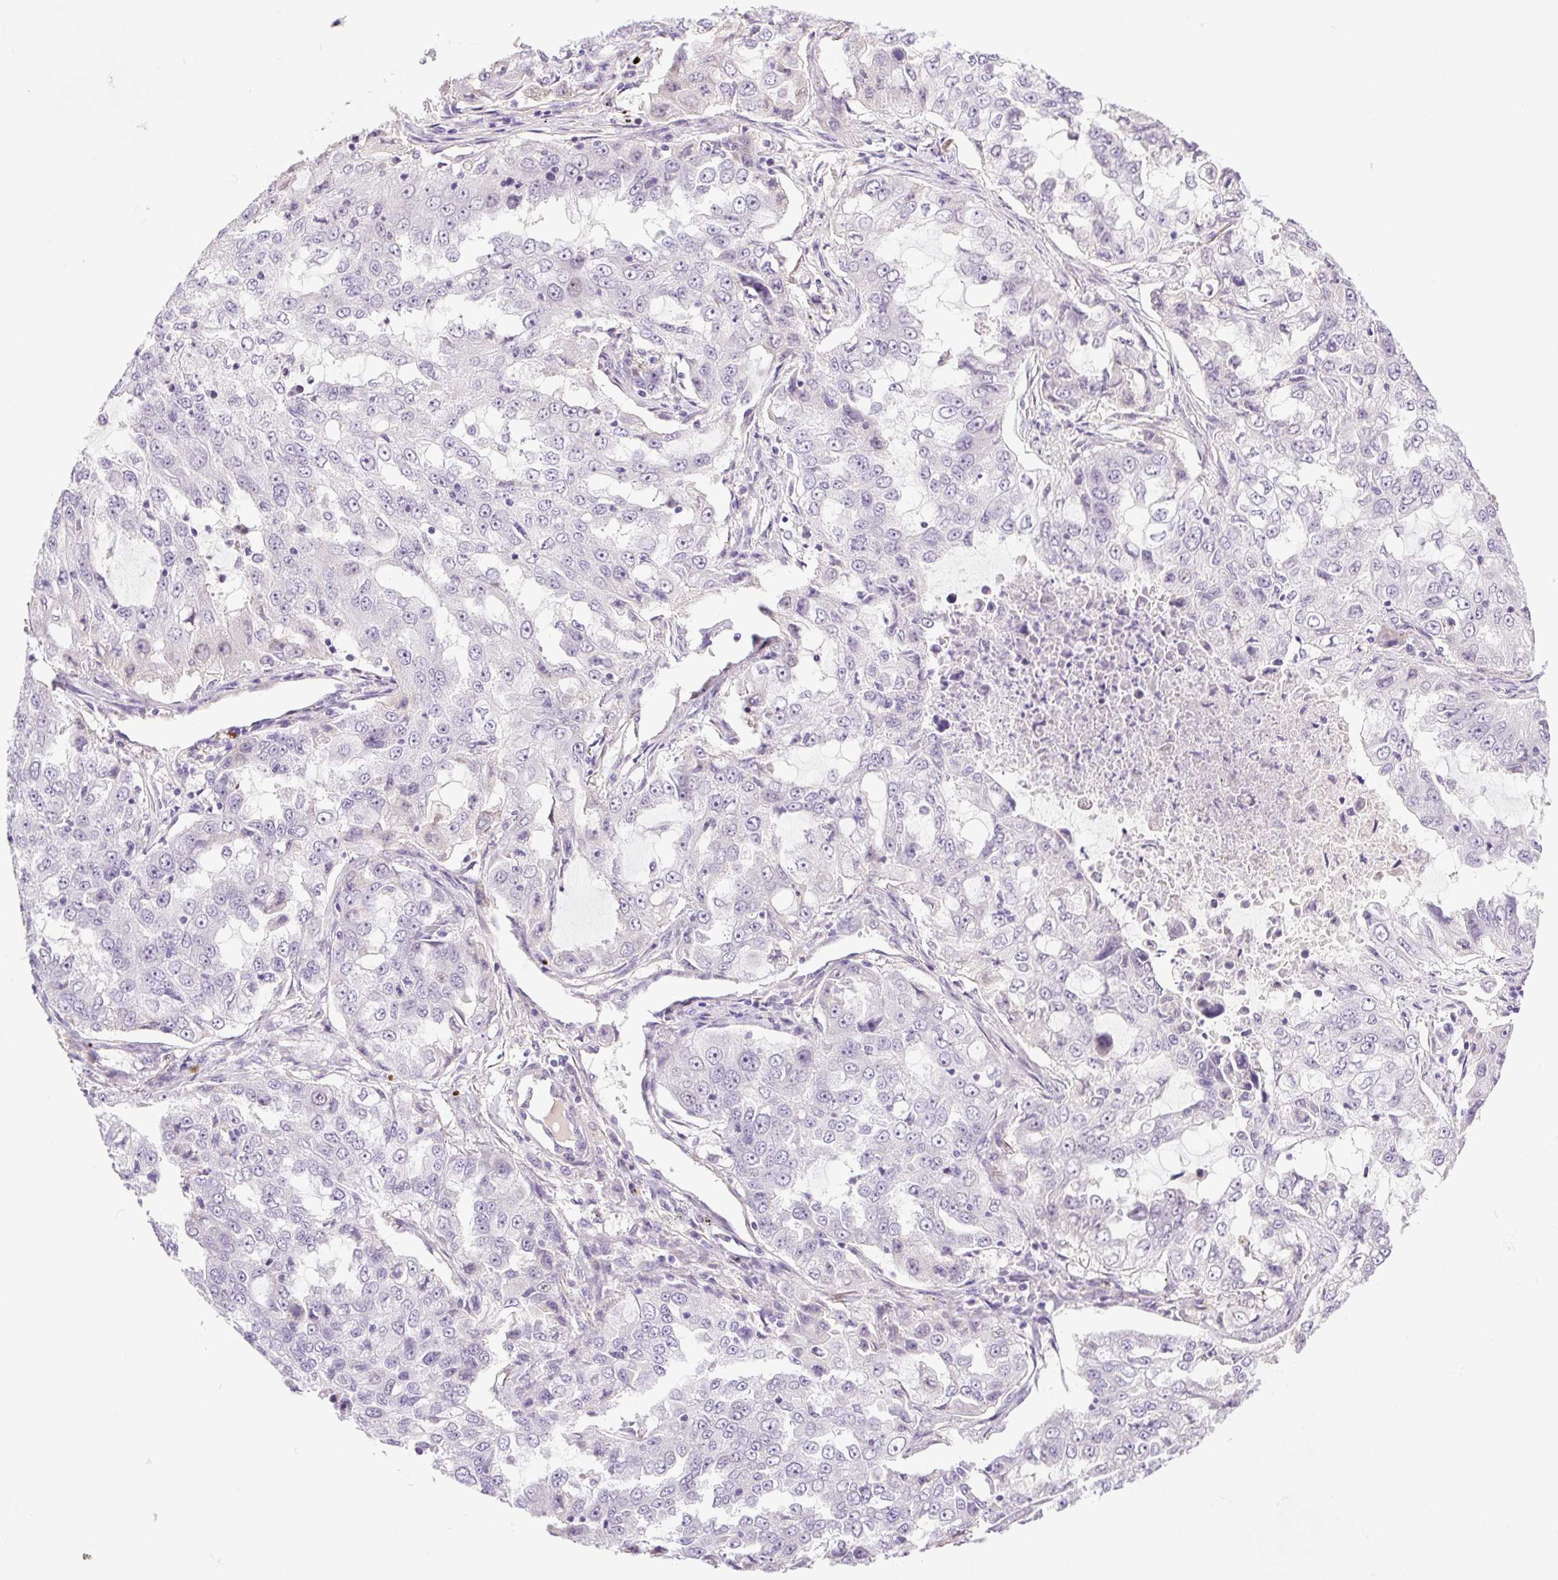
{"staining": {"intensity": "negative", "quantity": "none", "location": "none"}, "tissue": "lung cancer", "cell_type": "Tumor cells", "image_type": "cancer", "snomed": [{"axis": "morphology", "description": "Adenocarcinoma, NOS"}, {"axis": "topography", "description": "Lung"}], "caption": "This is an immunohistochemistry image of human lung cancer (adenocarcinoma). There is no staining in tumor cells.", "gene": "SYT11", "patient": {"sex": "female", "age": 61}}